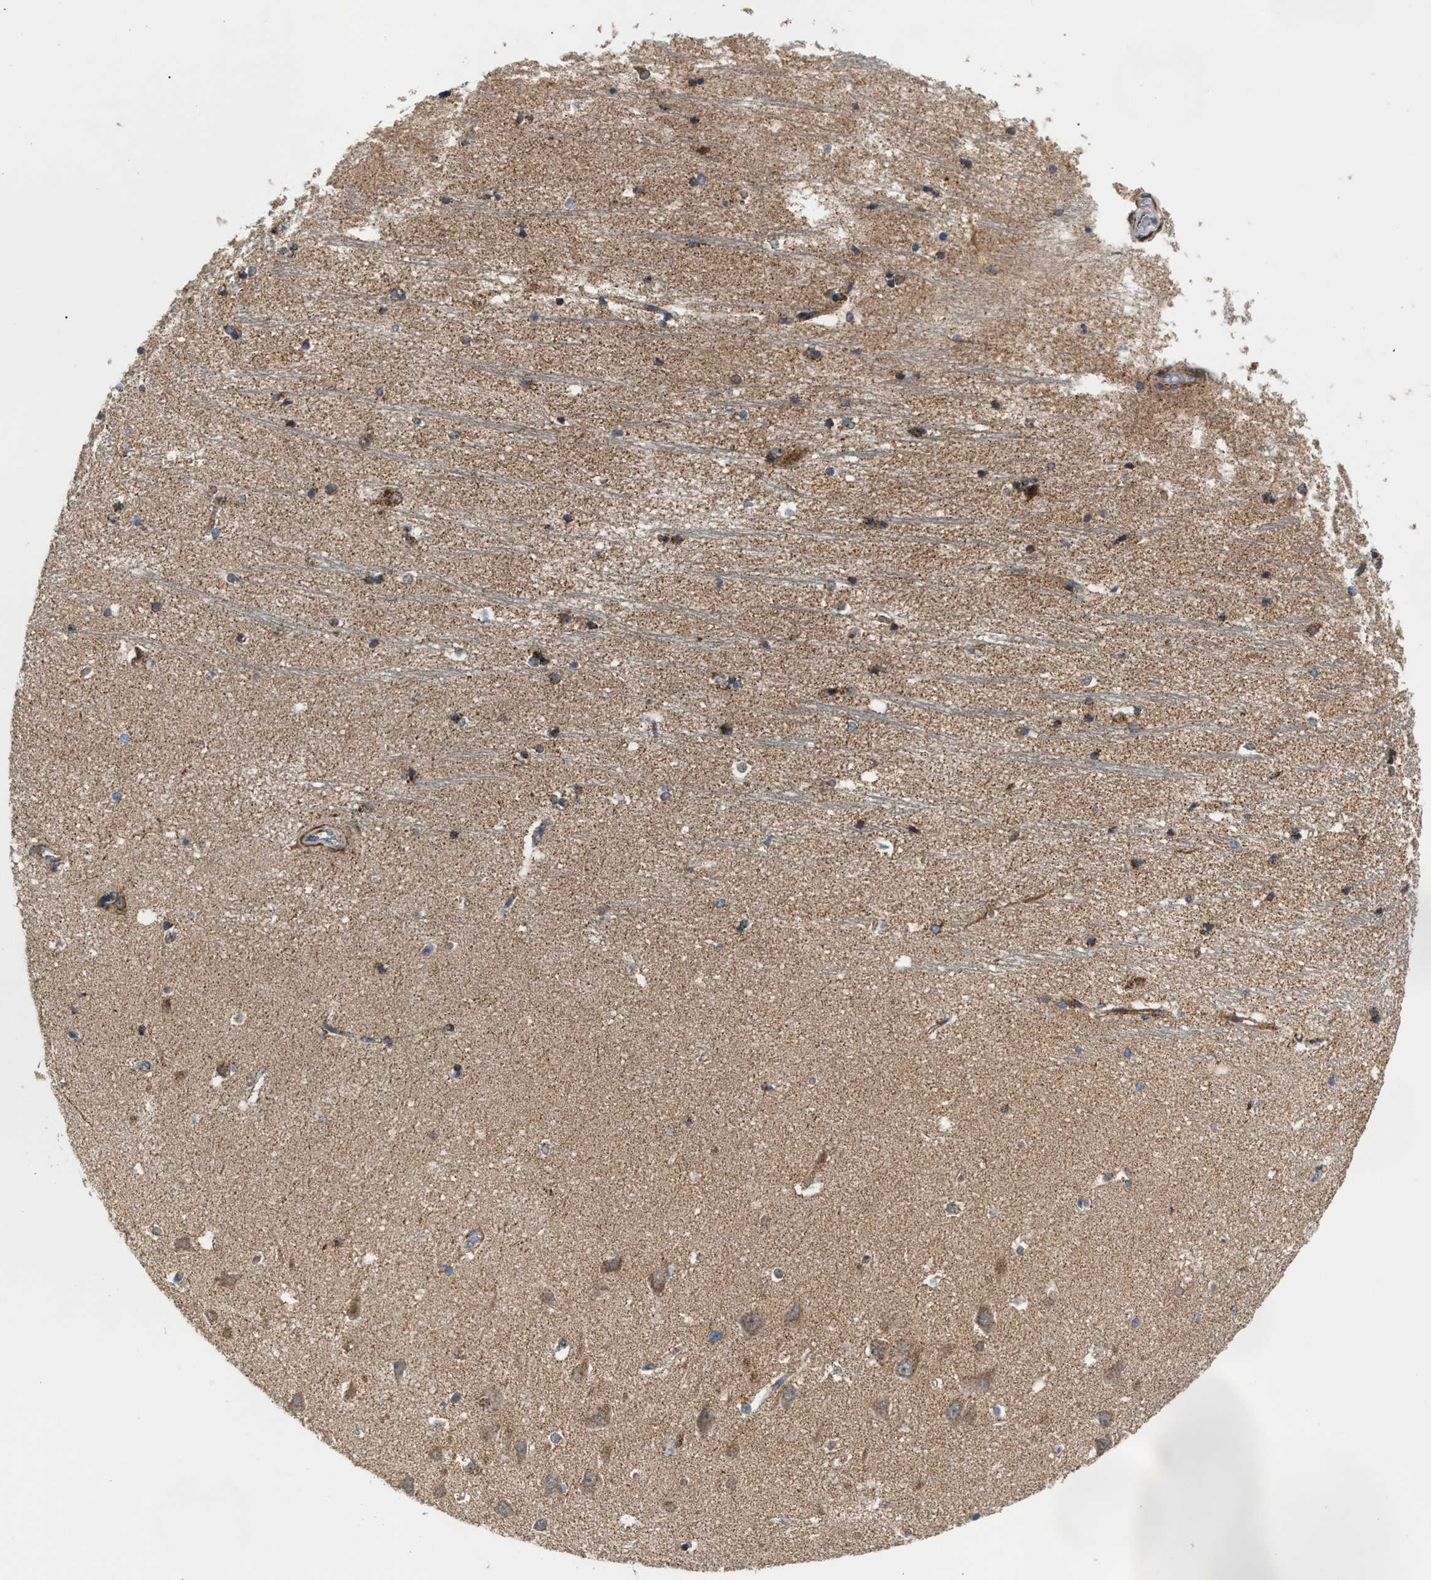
{"staining": {"intensity": "moderate", "quantity": "25%-75%", "location": "cytoplasmic/membranous"}, "tissue": "hippocampus", "cell_type": "Glial cells", "image_type": "normal", "snomed": [{"axis": "morphology", "description": "Normal tissue, NOS"}, {"axis": "topography", "description": "Hippocampus"}], "caption": "A brown stain highlights moderate cytoplasmic/membranous positivity of a protein in glial cells of normal human hippocampus. Using DAB (brown) and hematoxylin (blue) stains, captured at high magnification using brightfield microscopy.", "gene": "TACO1", "patient": {"sex": "male", "age": 45}}